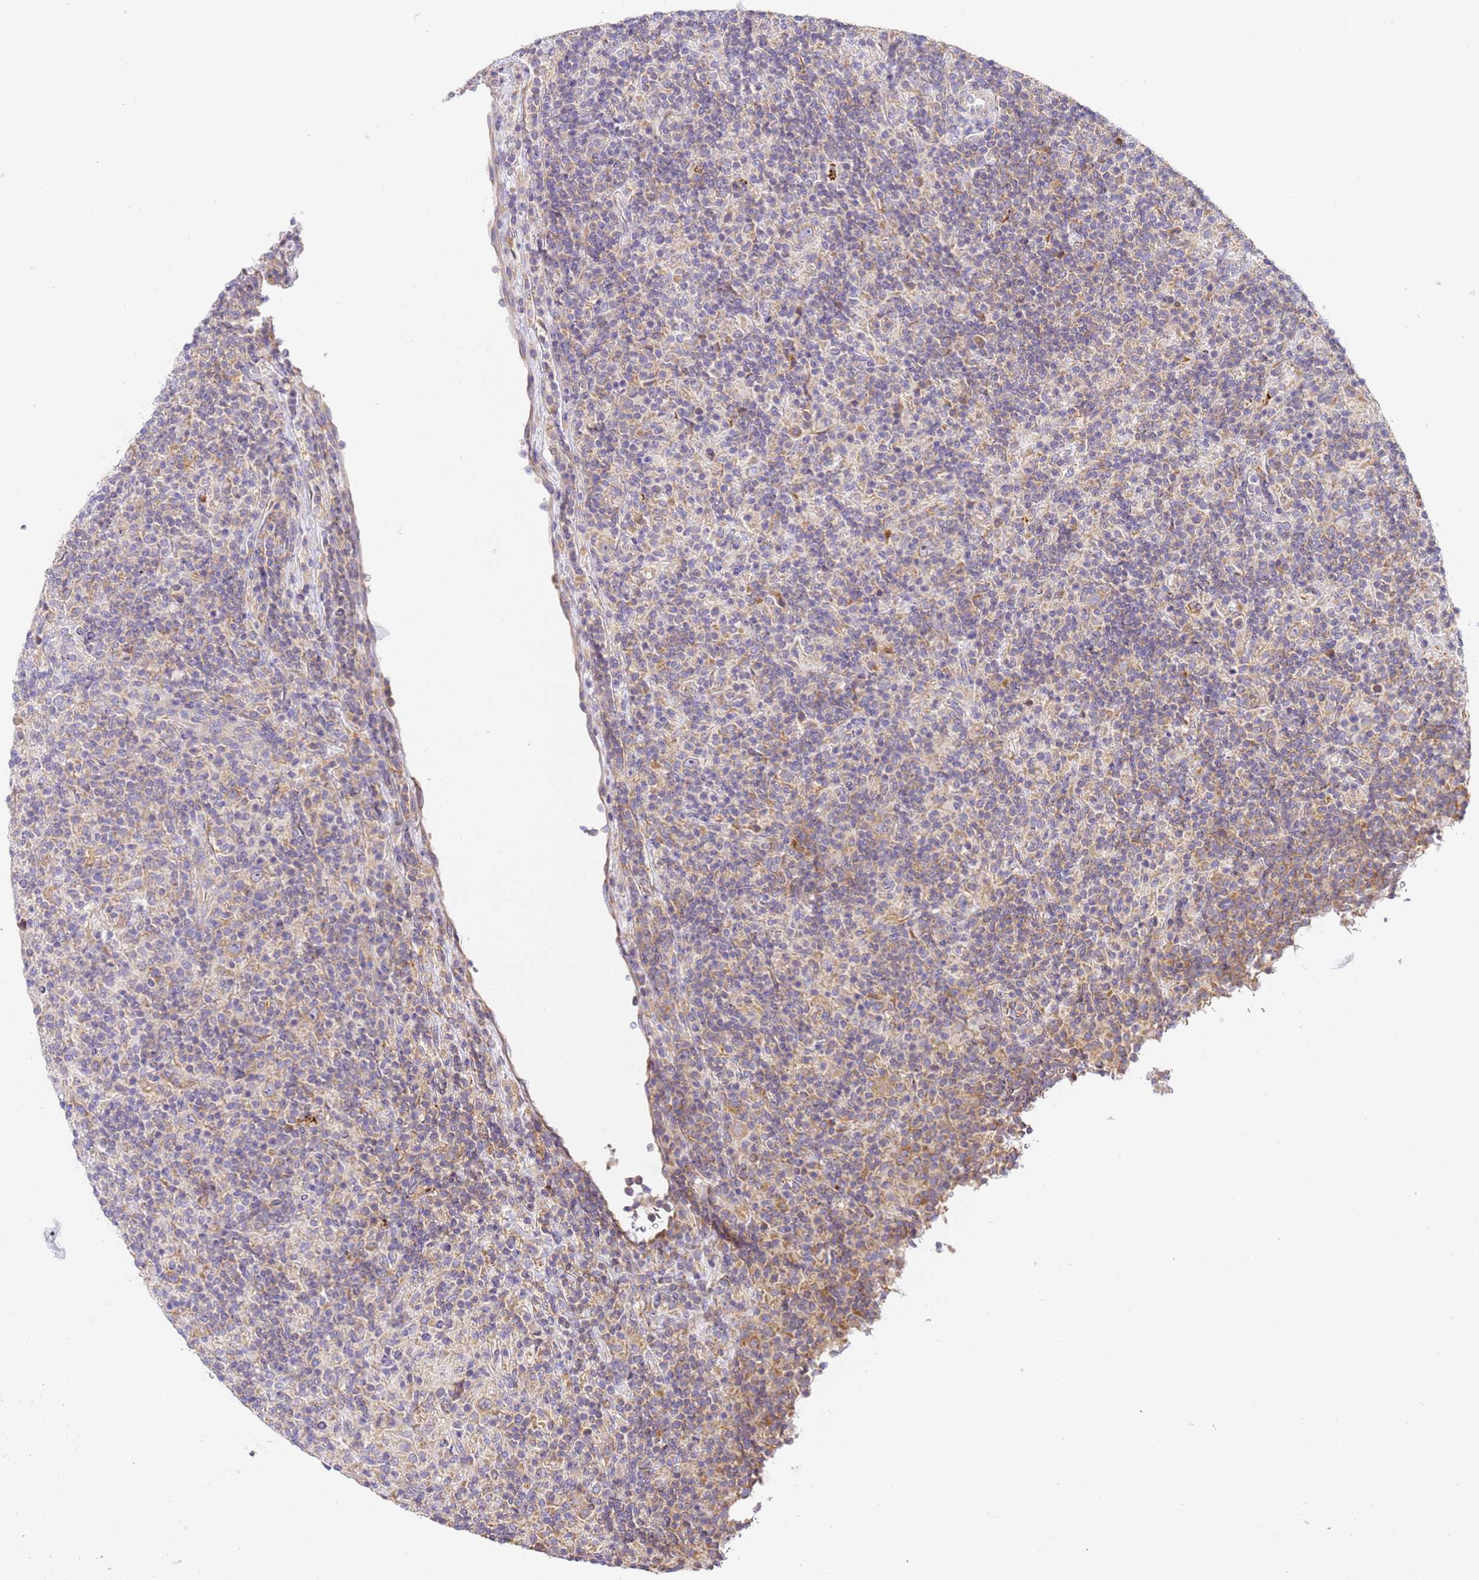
{"staining": {"intensity": "weak", "quantity": "25%-75%", "location": "cytoplasmic/membranous"}, "tissue": "lymphoma", "cell_type": "Tumor cells", "image_type": "cancer", "snomed": [{"axis": "morphology", "description": "Hodgkin's disease, NOS"}, {"axis": "topography", "description": "Lymph node"}], "caption": "Approximately 25%-75% of tumor cells in lymphoma demonstrate weak cytoplasmic/membranous protein positivity as visualized by brown immunohistochemical staining.", "gene": "RPL13A", "patient": {"sex": "male", "age": 70}}